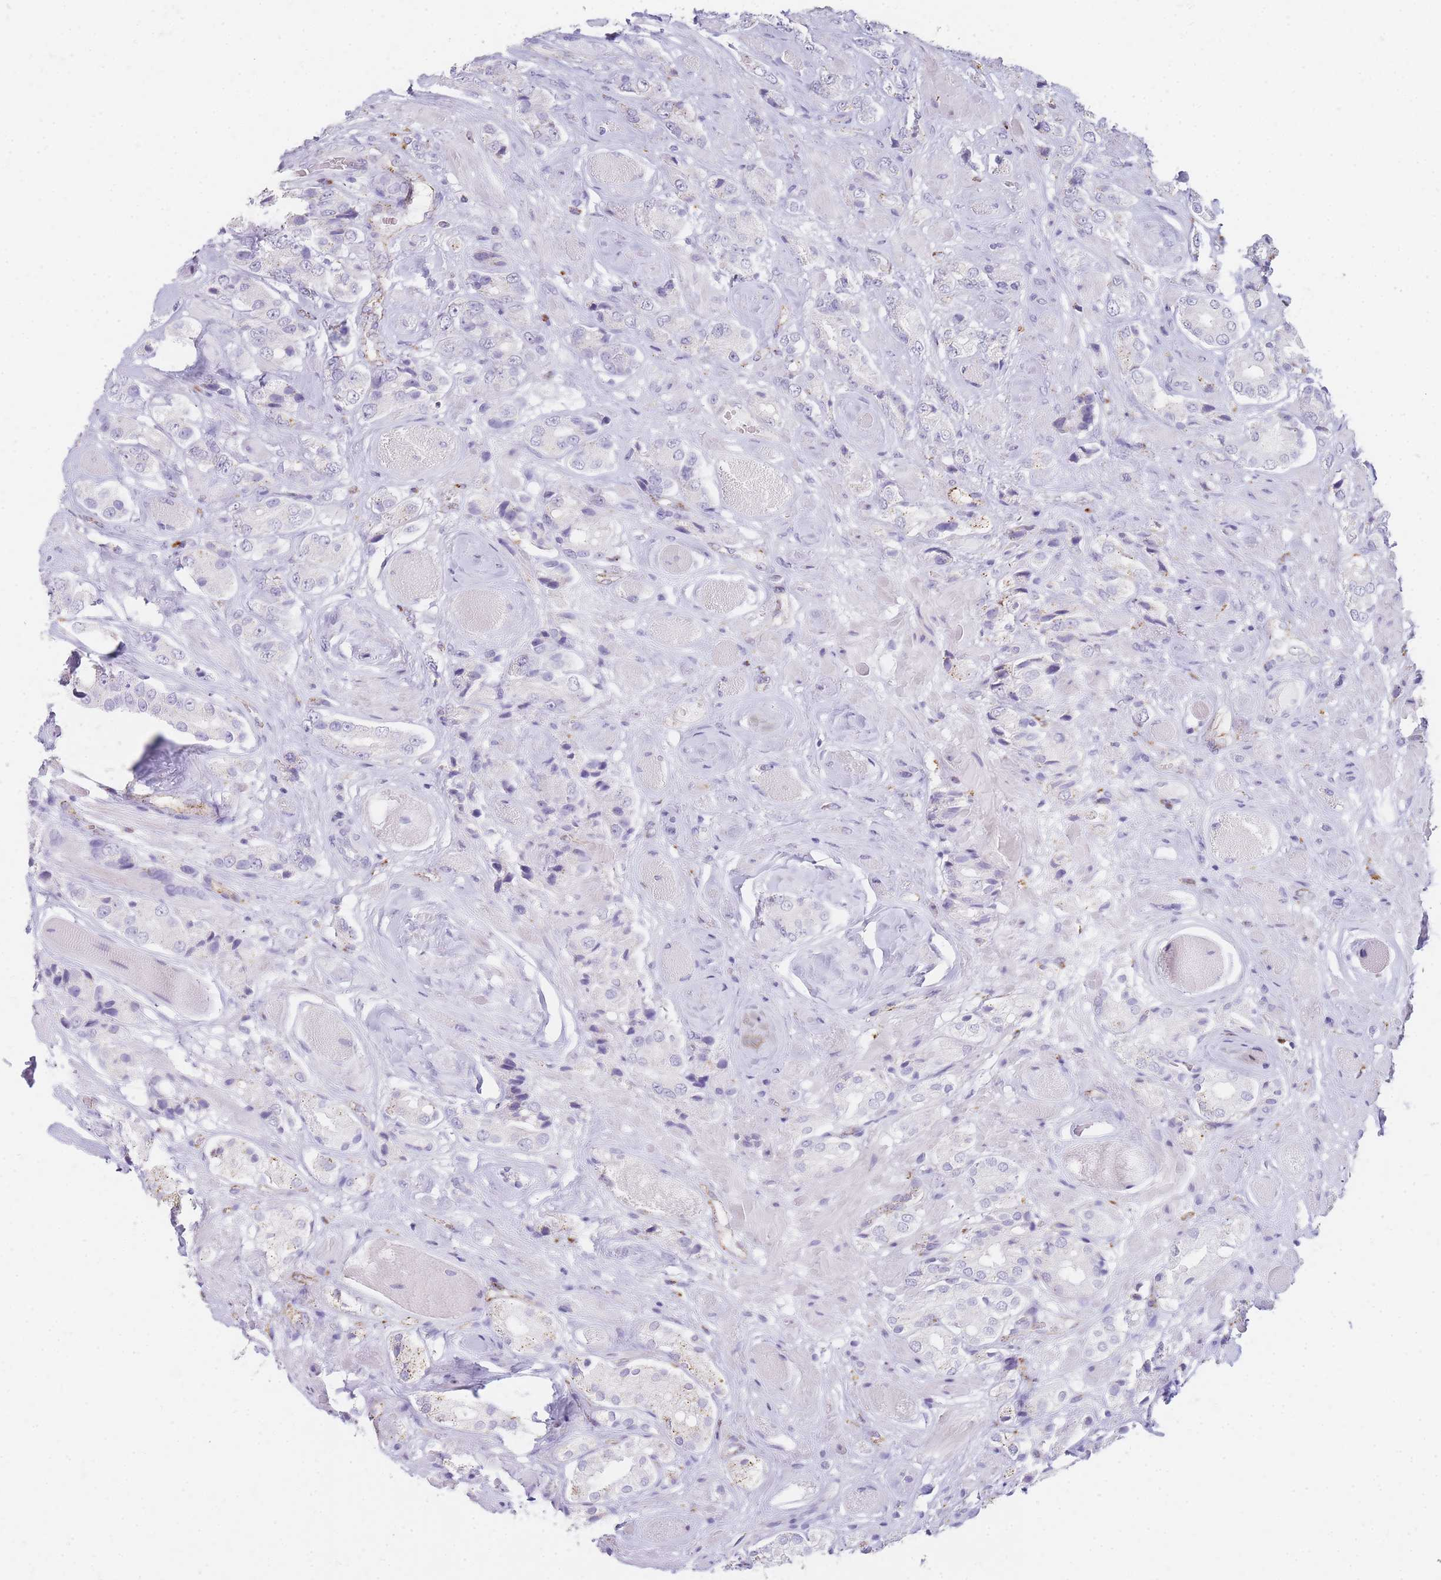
{"staining": {"intensity": "negative", "quantity": "none", "location": "none"}, "tissue": "prostate cancer", "cell_type": "Tumor cells", "image_type": "cancer", "snomed": [{"axis": "morphology", "description": "Adenocarcinoma, High grade"}, {"axis": "topography", "description": "Prostate and seminal vesicle, NOS"}], "caption": "Immunohistochemistry (IHC) of adenocarcinoma (high-grade) (prostate) displays no expression in tumor cells.", "gene": "RHO", "patient": {"sex": "male", "age": 64}}